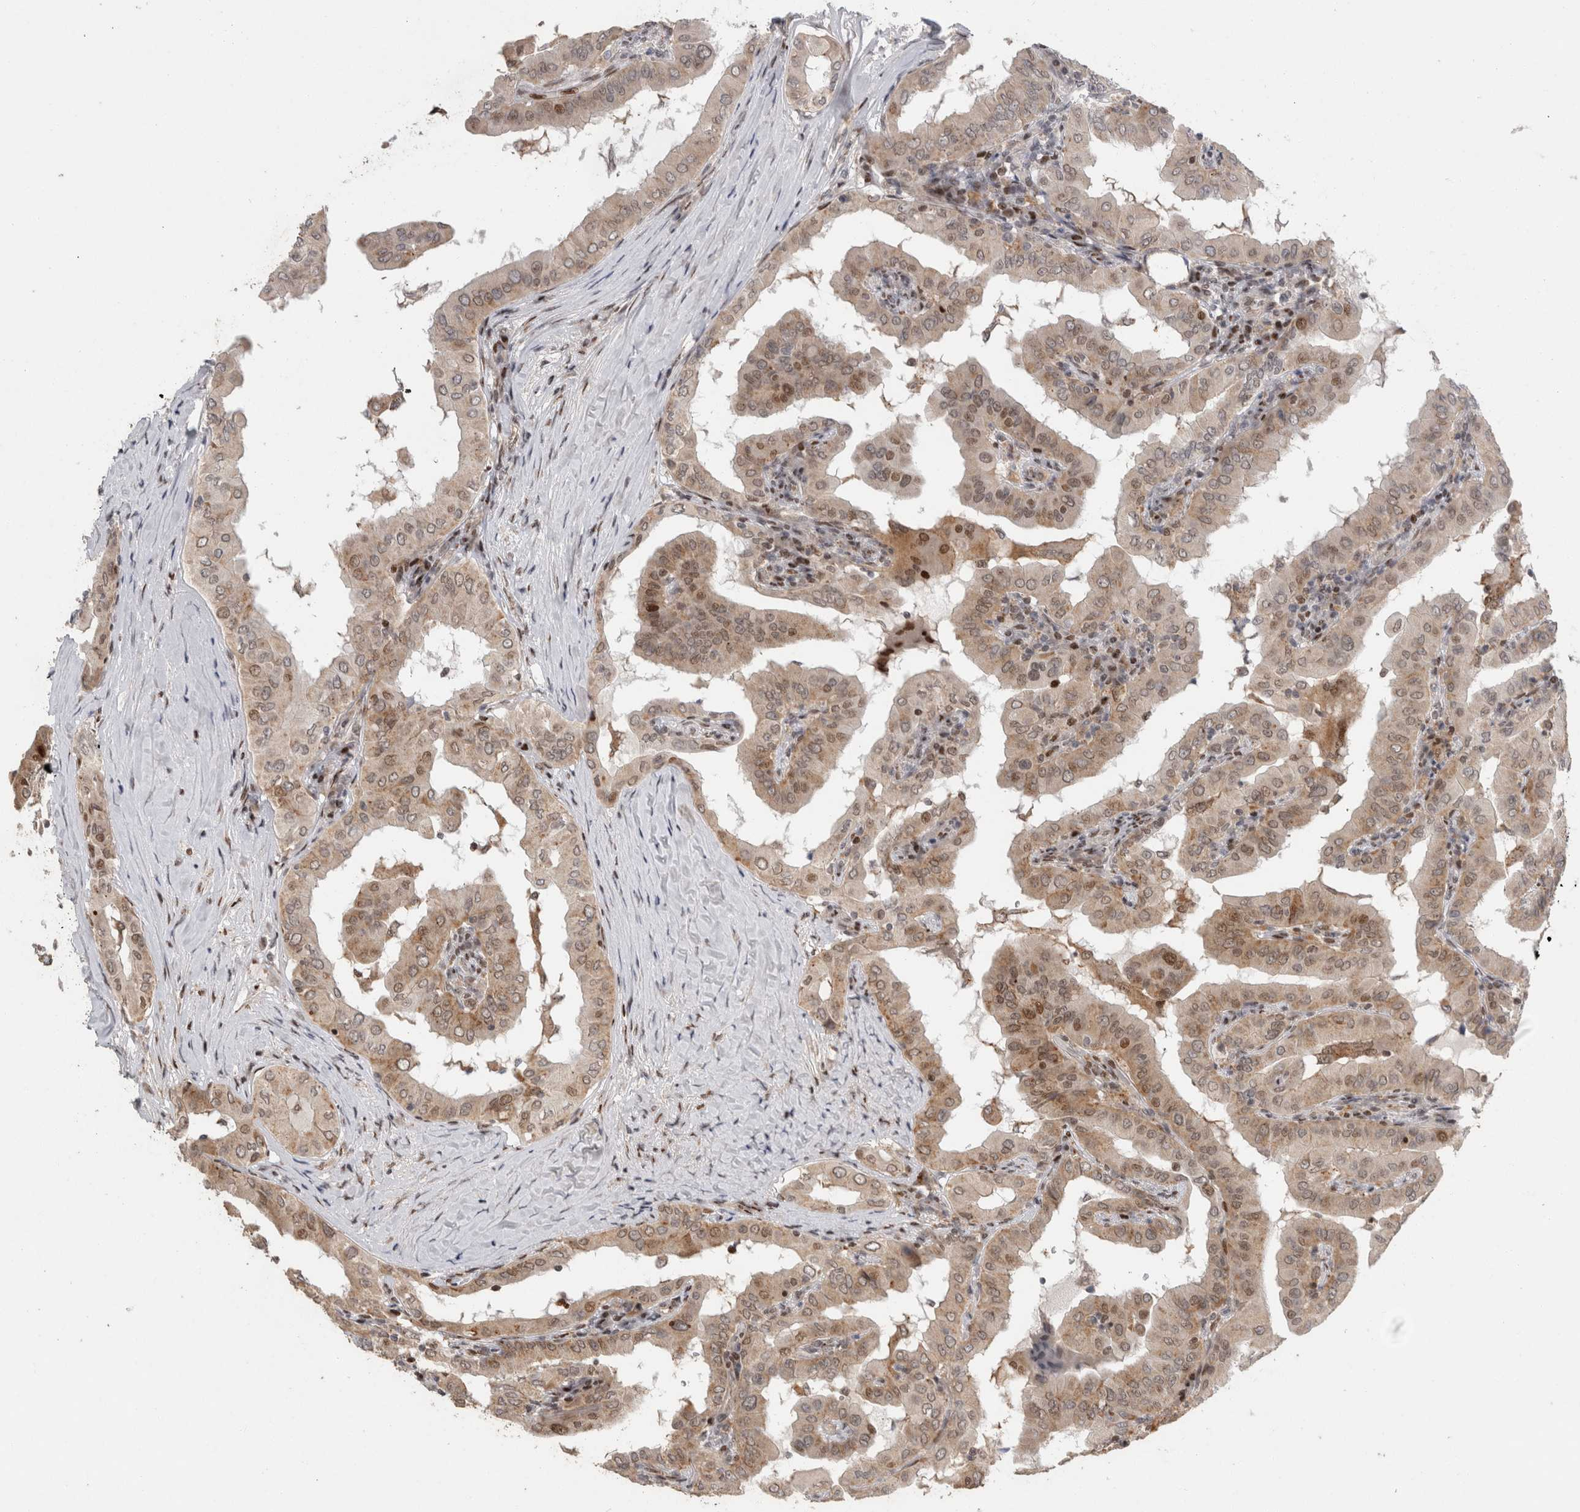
{"staining": {"intensity": "weak", "quantity": "25%-75%", "location": "cytoplasmic/membranous,nuclear"}, "tissue": "thyroid cancer", "cell_type": "Tumor cells", "image_type": "cancer", "snomed": [{"axis": "morphology", "description": "Papillary adenocarcinoma, NOS"}, {"axis": "topography", "description": "Thyroid gland"}], "caption": "Weak cytoplasmic/membranous and nuclear protein staining is appreciated in approximately 25%-75% of tumor cells in thyroid cancer (papillary adenocarcinoma). (IHC, brightfield microscopy, high magnification).", "gene": "C8orf58", "patient": {"sex": "male", "age": 33}}